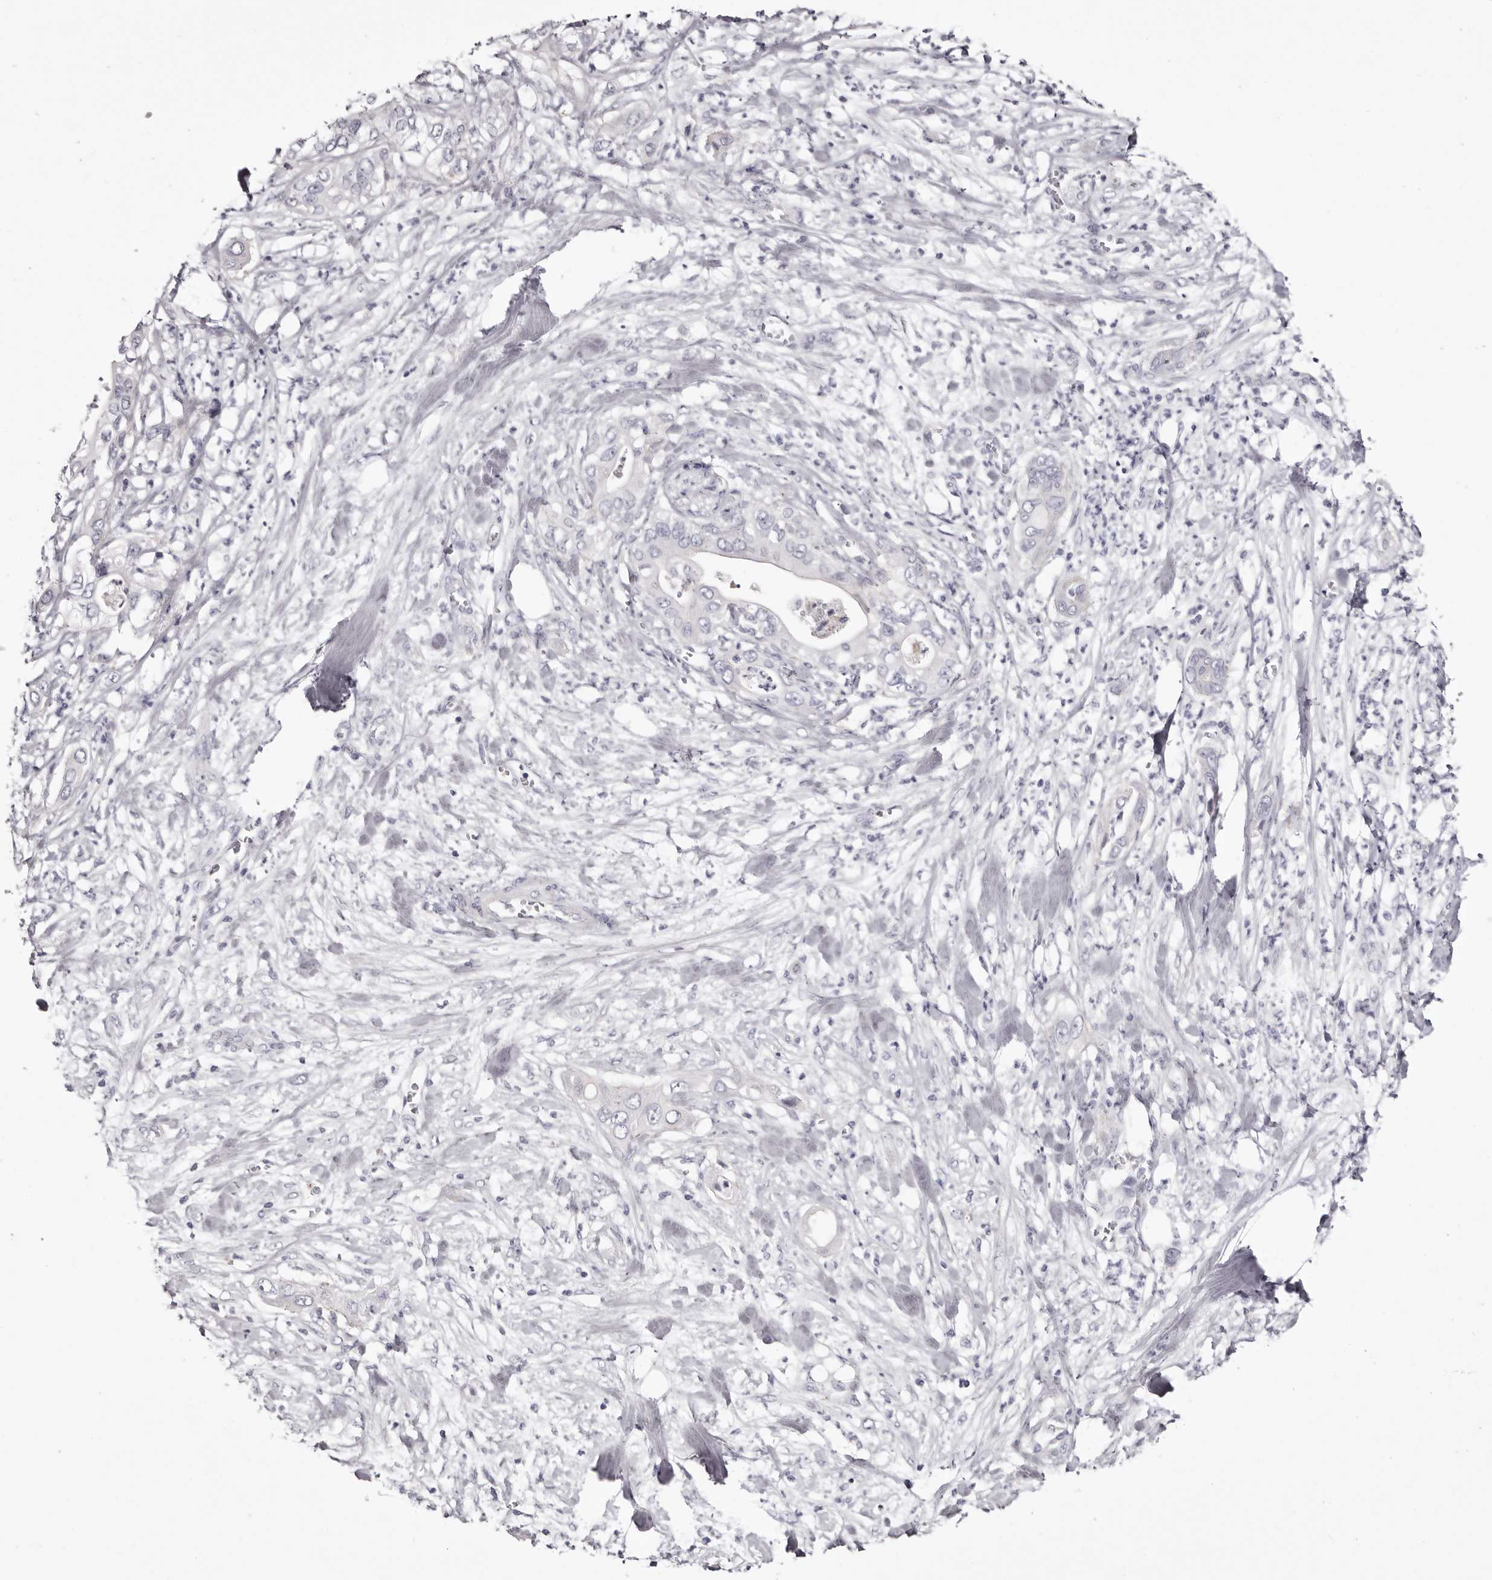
{"staining": {"intensity": "negative", "quantity": "none", "location": "none"}, "tissue": "pancreatic cancer", "cell_type": "Tumor cells", "image_type": "cancer", "snomed": [{"axis": "morphology", "description": "Adenocarcinoma, NOS"}, {"axis": "topography", "description": "Pancreas"}], "caption": "High magnification brightfield microscopy of pancreatic cancer stained with DAB (brown) and counterstained with hematoxylin (blue): tumor cells show no significant staining.", "gene": "CA6", "patient": {"sex": "female", "age": 78}}